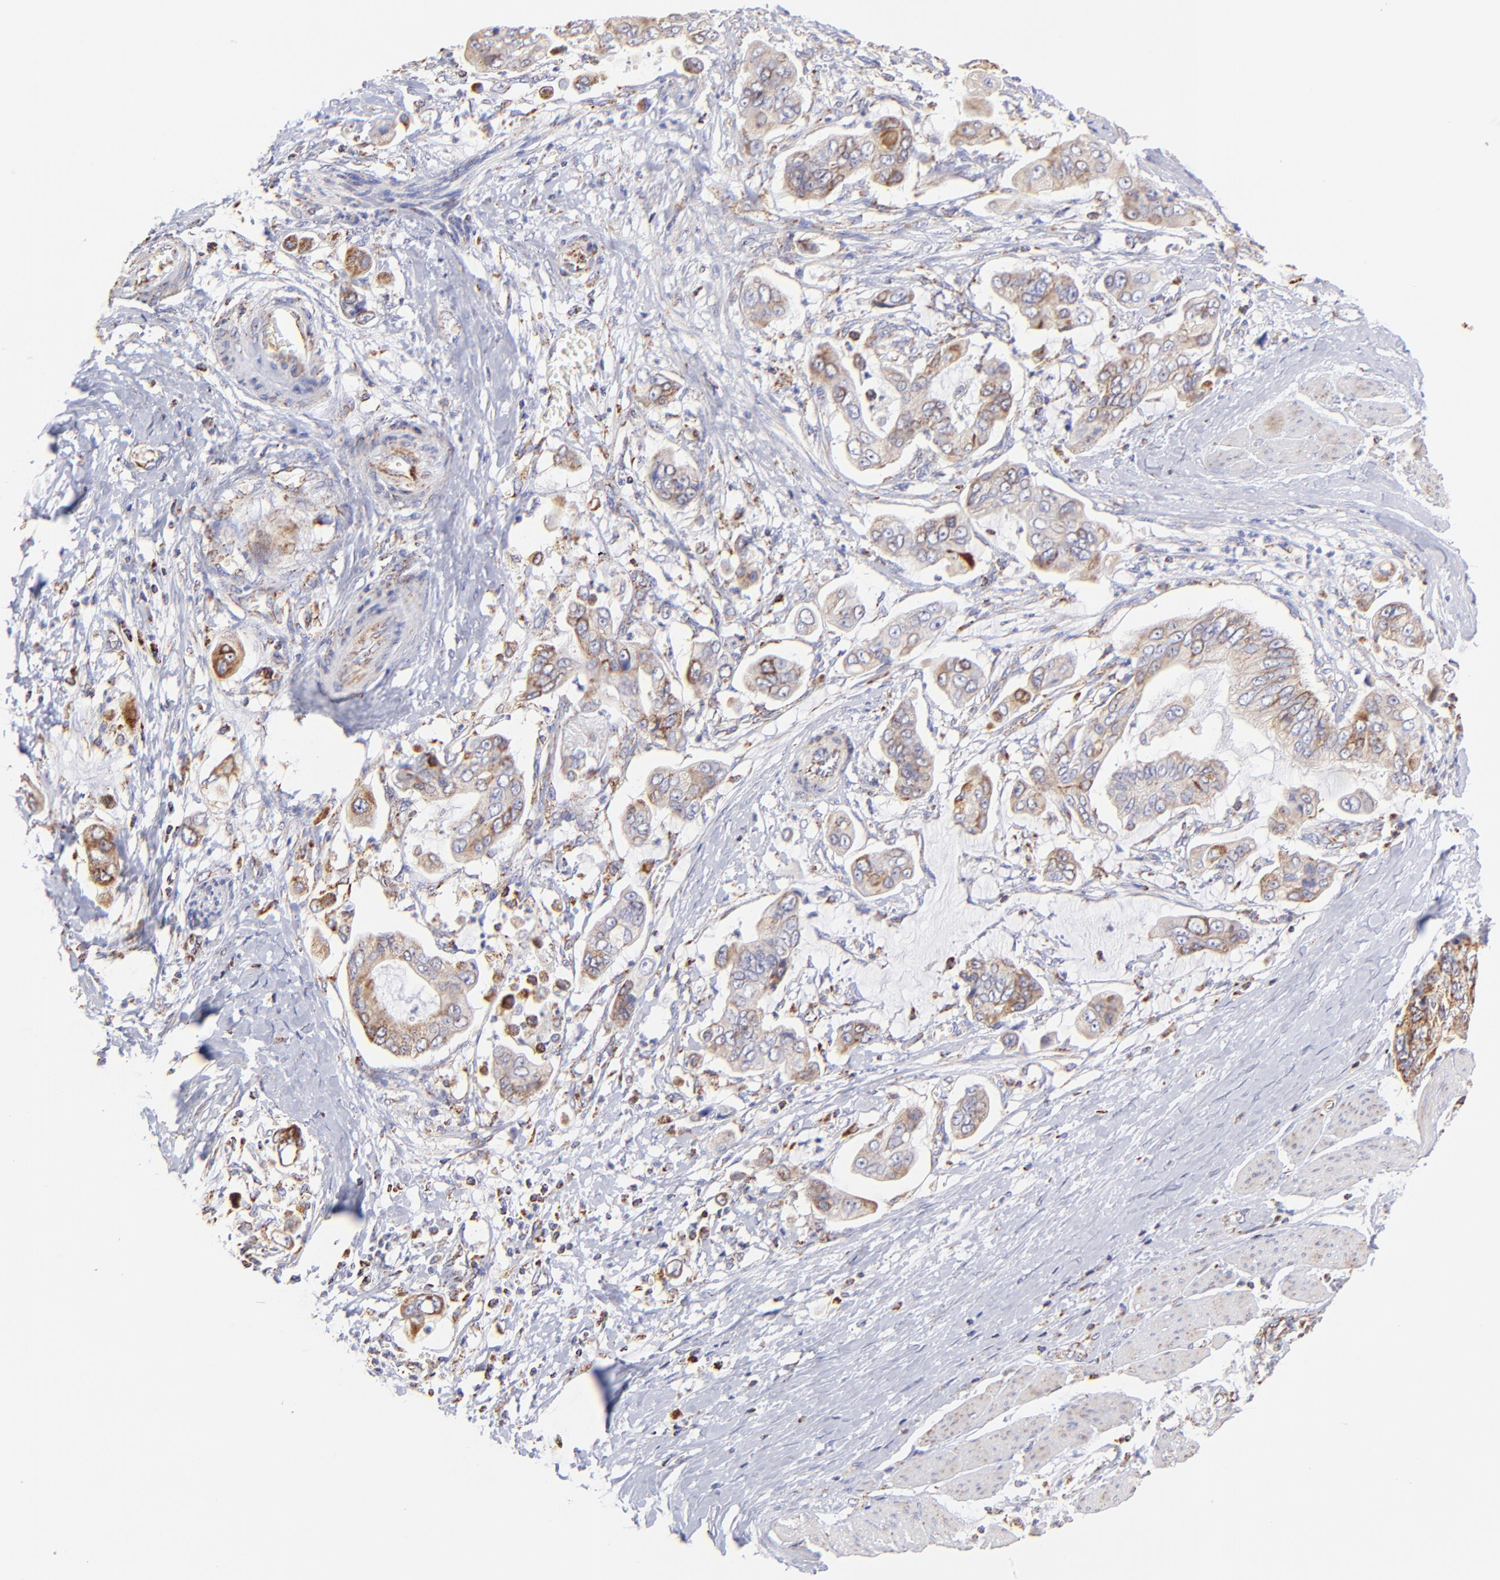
{"staining": {"intensity": "strong", "quantity": ">75%", "location": "cytoplasmic/membranous"}, "tissue": "stomach cancer", "cell_type": "Tumor cells", "image_type": "cancer", "snomed": [{"axis": "morphology", "description": "Adenocarcinoma, NOS"}, {"axis": "topography", "description": "Stomach, upper"}], "caption": "An image of stomach adenocarcinoma stained for a protein shows strong cytoplasmic/membranous brown staining in tumor cells.", "gene": "ECH1", "patient": {"sex": "male", "age": 80}}